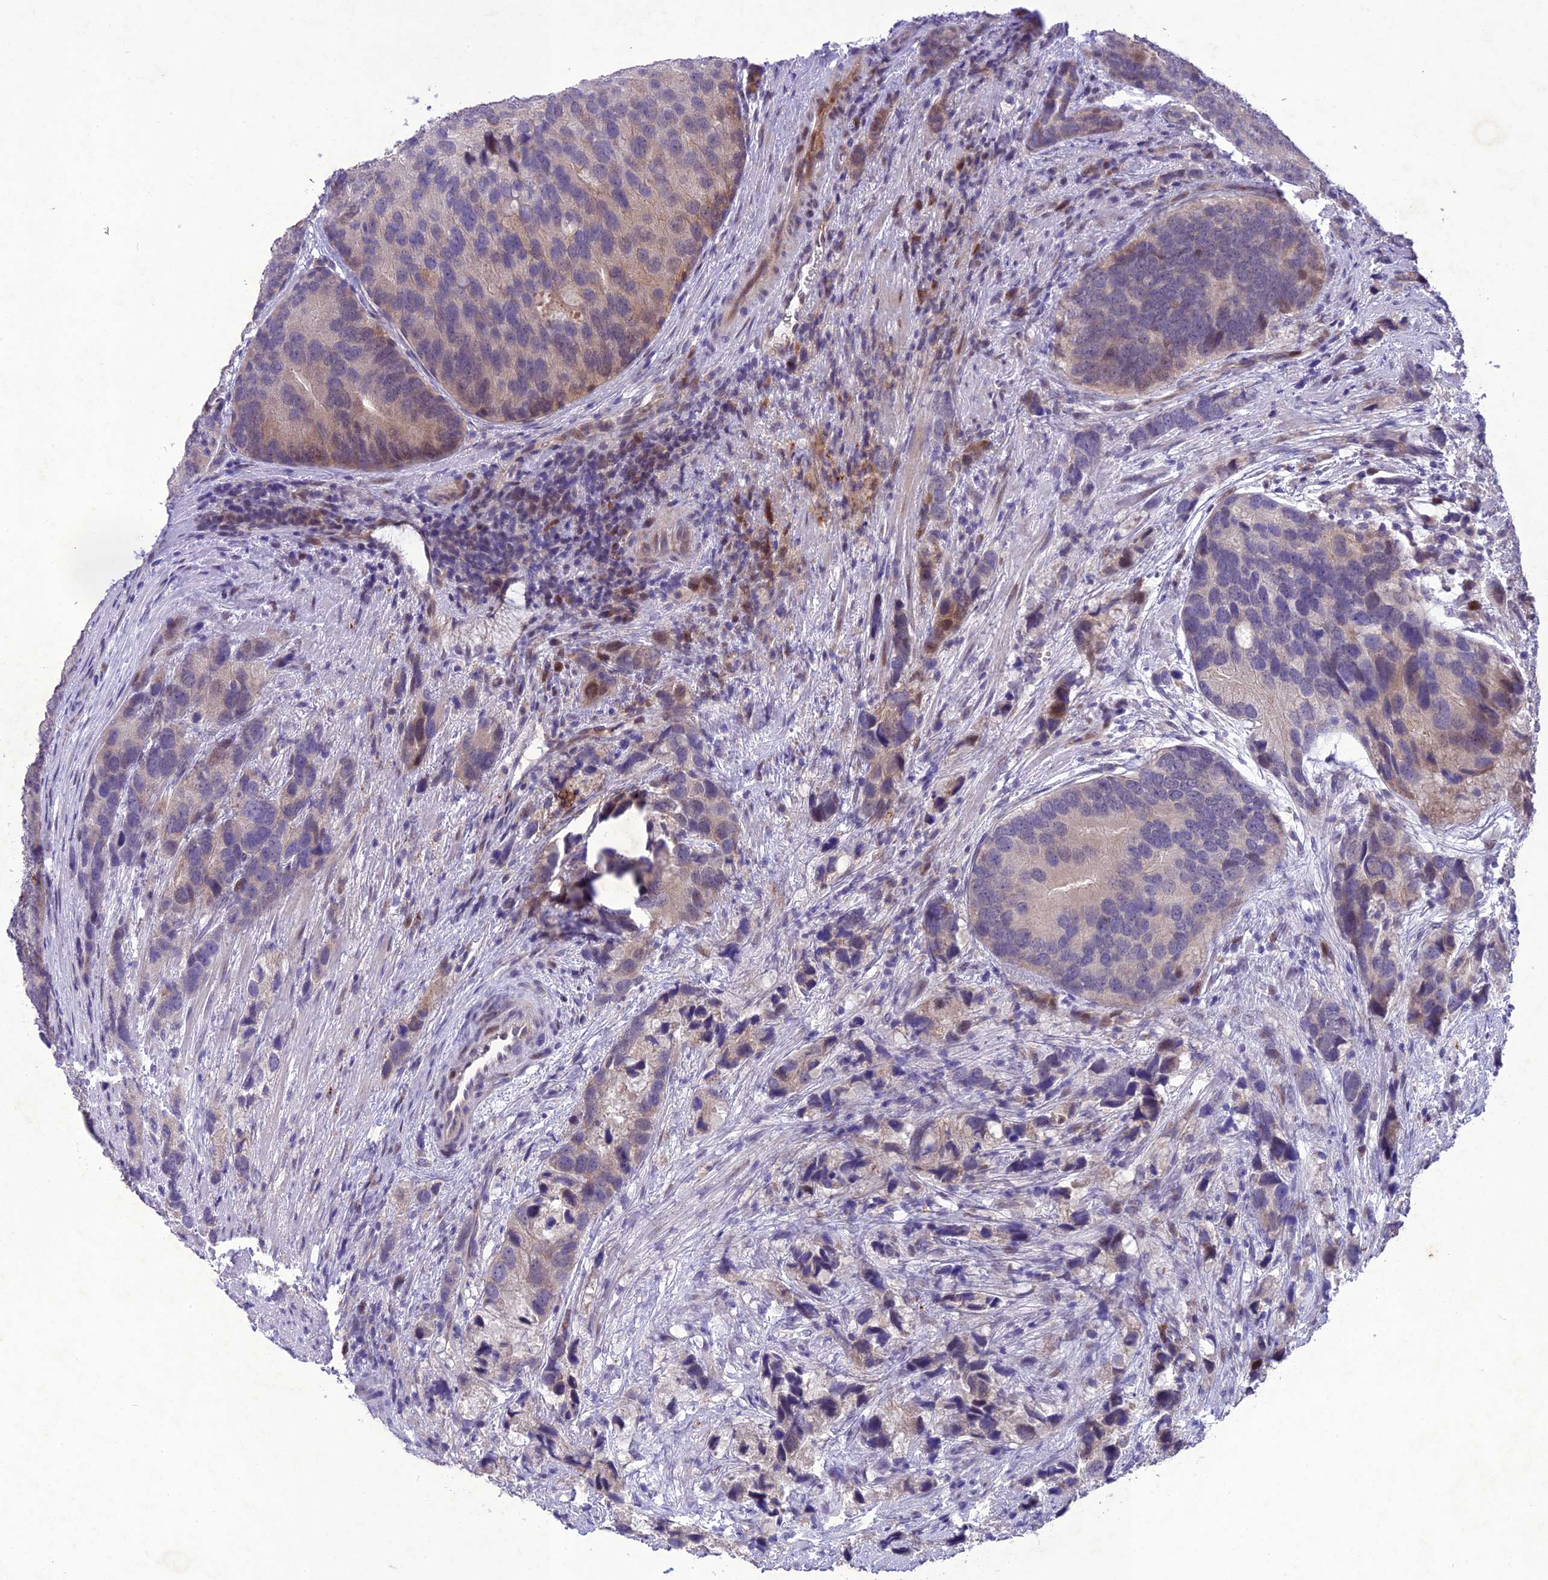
{"staining": {"intensity": "weak", "quantity": "<25%", "location": "cytoplasmic/membranous"}, "tissue": "prostate cancer", "cell_type": "Tumor cells", "image_type": "cancer", "snomed": [{"axis": "morphology", "description": "Adenocarcinoma, High grade"}, {"axis": "topography", "description": "Prostate"}], "caption": "Micrograph shows no protein expression in tumor cells of prostate high-grade adenocarcinoma tissue.", "gene": "ANKRD52", "patient": {"sex": "male", "age": 62}}